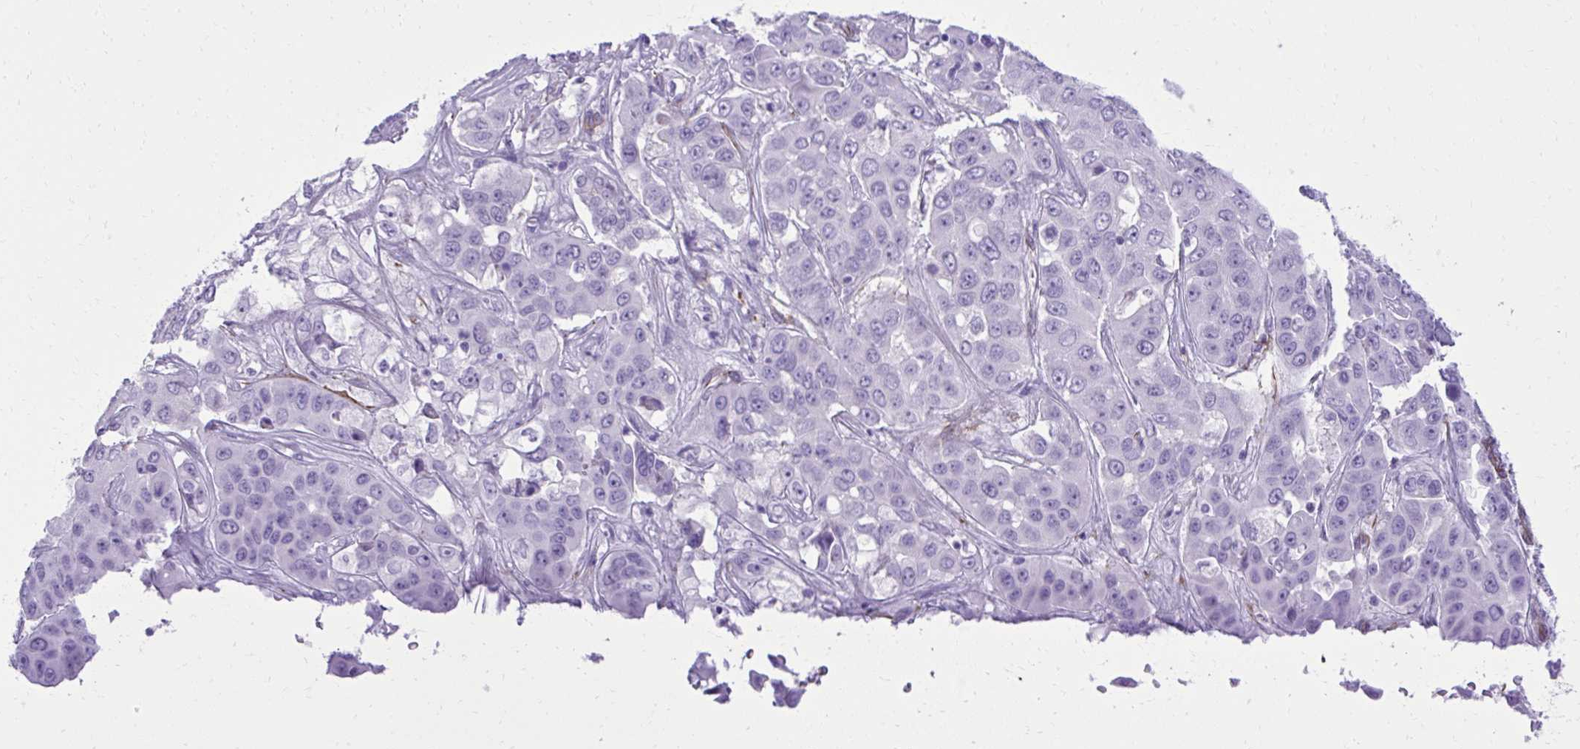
{"staining": {"intensity": "negative", "quantity": "none", "location": "none"}, "tissue": "liver cancer", "cell_type": "Tumor cells", "image_type": "cancer", "snomed": [{"axis": "morphology", "description": "Cholangiocarcinoma"}, {"axis": "topography", "description": "Liver"}], "caption": "Immunohistochemistry (IHC) of liver cancer exhibits no expression in tumor cells. (Brightfield microscopy of DAB (3,3'-diaminobenzidine) IHC at high magnification).", "gene": "PITPNM3", "patient": {"sex": "female", "age": 52}}